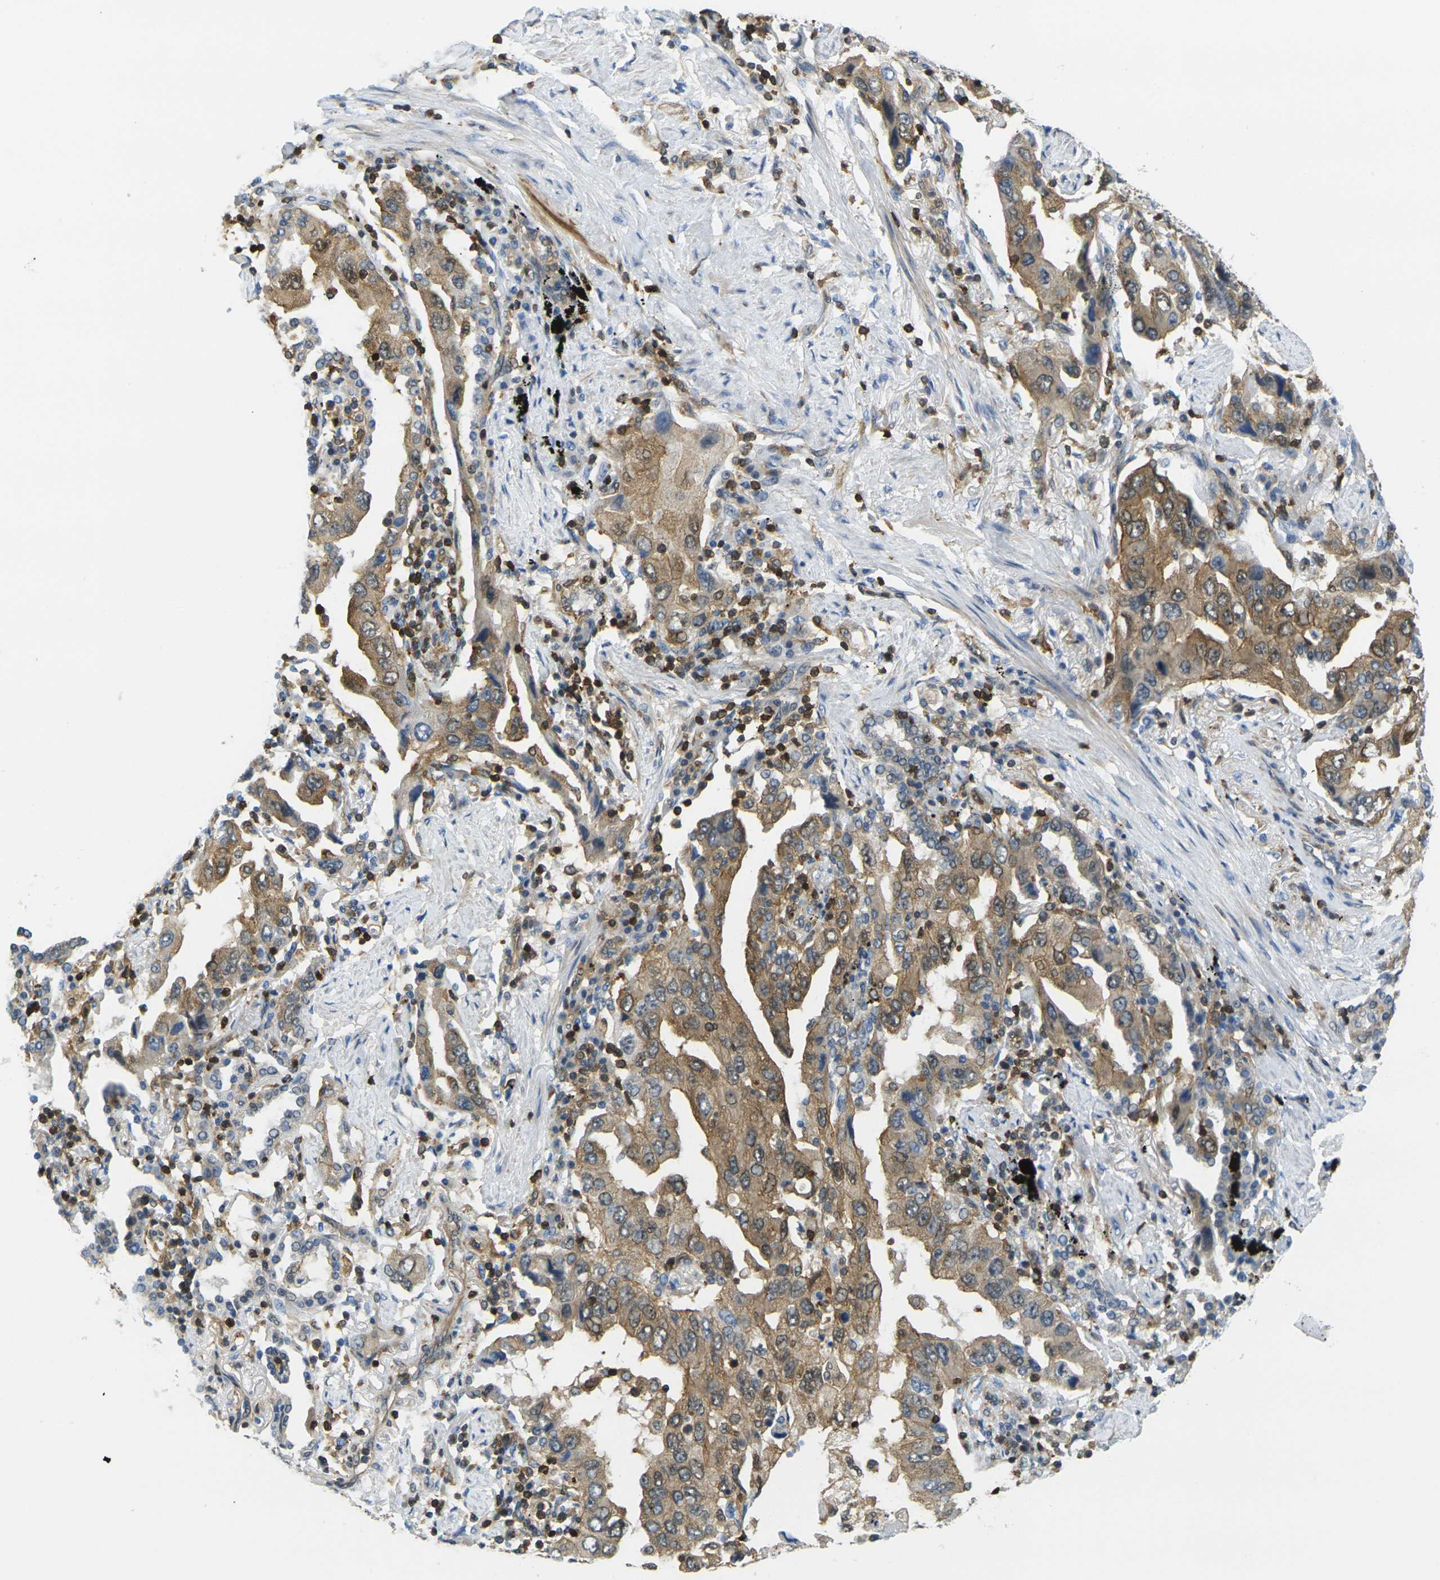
{"staining": {"intensity": "moderate", "quantity": ">75%", "location": "cytoplasmic/membranous"}, "tissue": "lung cancer", "cell_type": "Tumor cells", "image_type": "cancer", "snomed": [{"axis": "morphology", "description": "Adenocarcinoma, NOS"}, {"axis": "topography", "description": "Lung"}], "caption": "Tumor cells demonstrate medium levels of moderate cytoplasmic/membranous staining in about >75% of cells in human lung cancer. (brown staining indicates protein expression, while blue staining denotes nuclei).", "gene": "LASP1", "patient": {"sex": "female", "age": 65}}